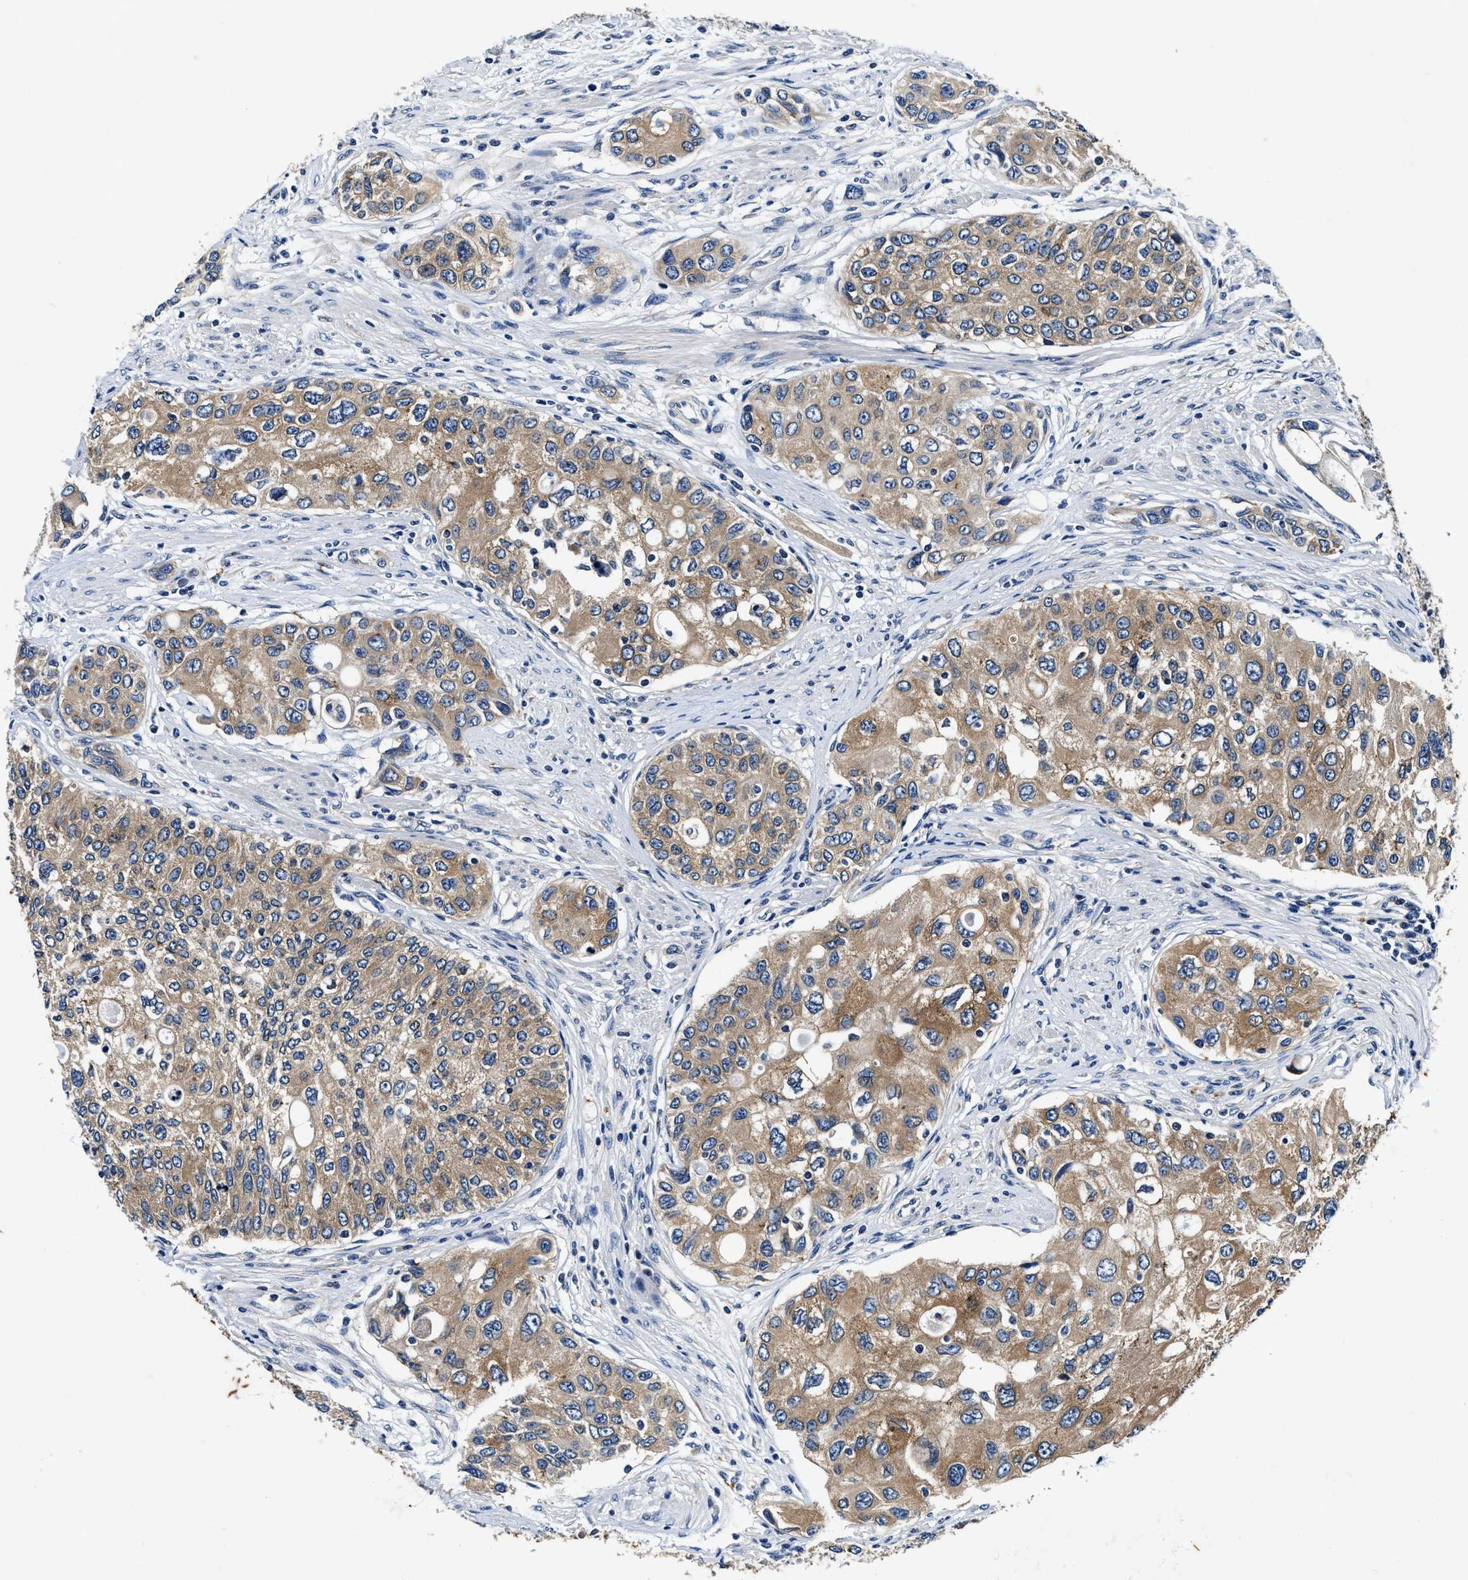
{"staining": {"intensity": "moderate", "quantity": ">75%", "location": "cytoplasmic/membranous"}, "tissue": "urothelial cancer", "cell_type": "Tumor cells", "image_type": "cancer", "snomed": [{"axis": "morphology", "description": "Urothelial carcinoma, High grade"}, {"axis": "topography", "description": "Urinary bladder"}], "caption": "About >75% of tumor cells in human urothelial carcinoma (high-grade) reveal moderate cytoplasmic/membranous protein expression as visualized by brown immunohistochemical staining.", "gene": "PI4KB", "patient": {"sex": "female", "age": 56}}